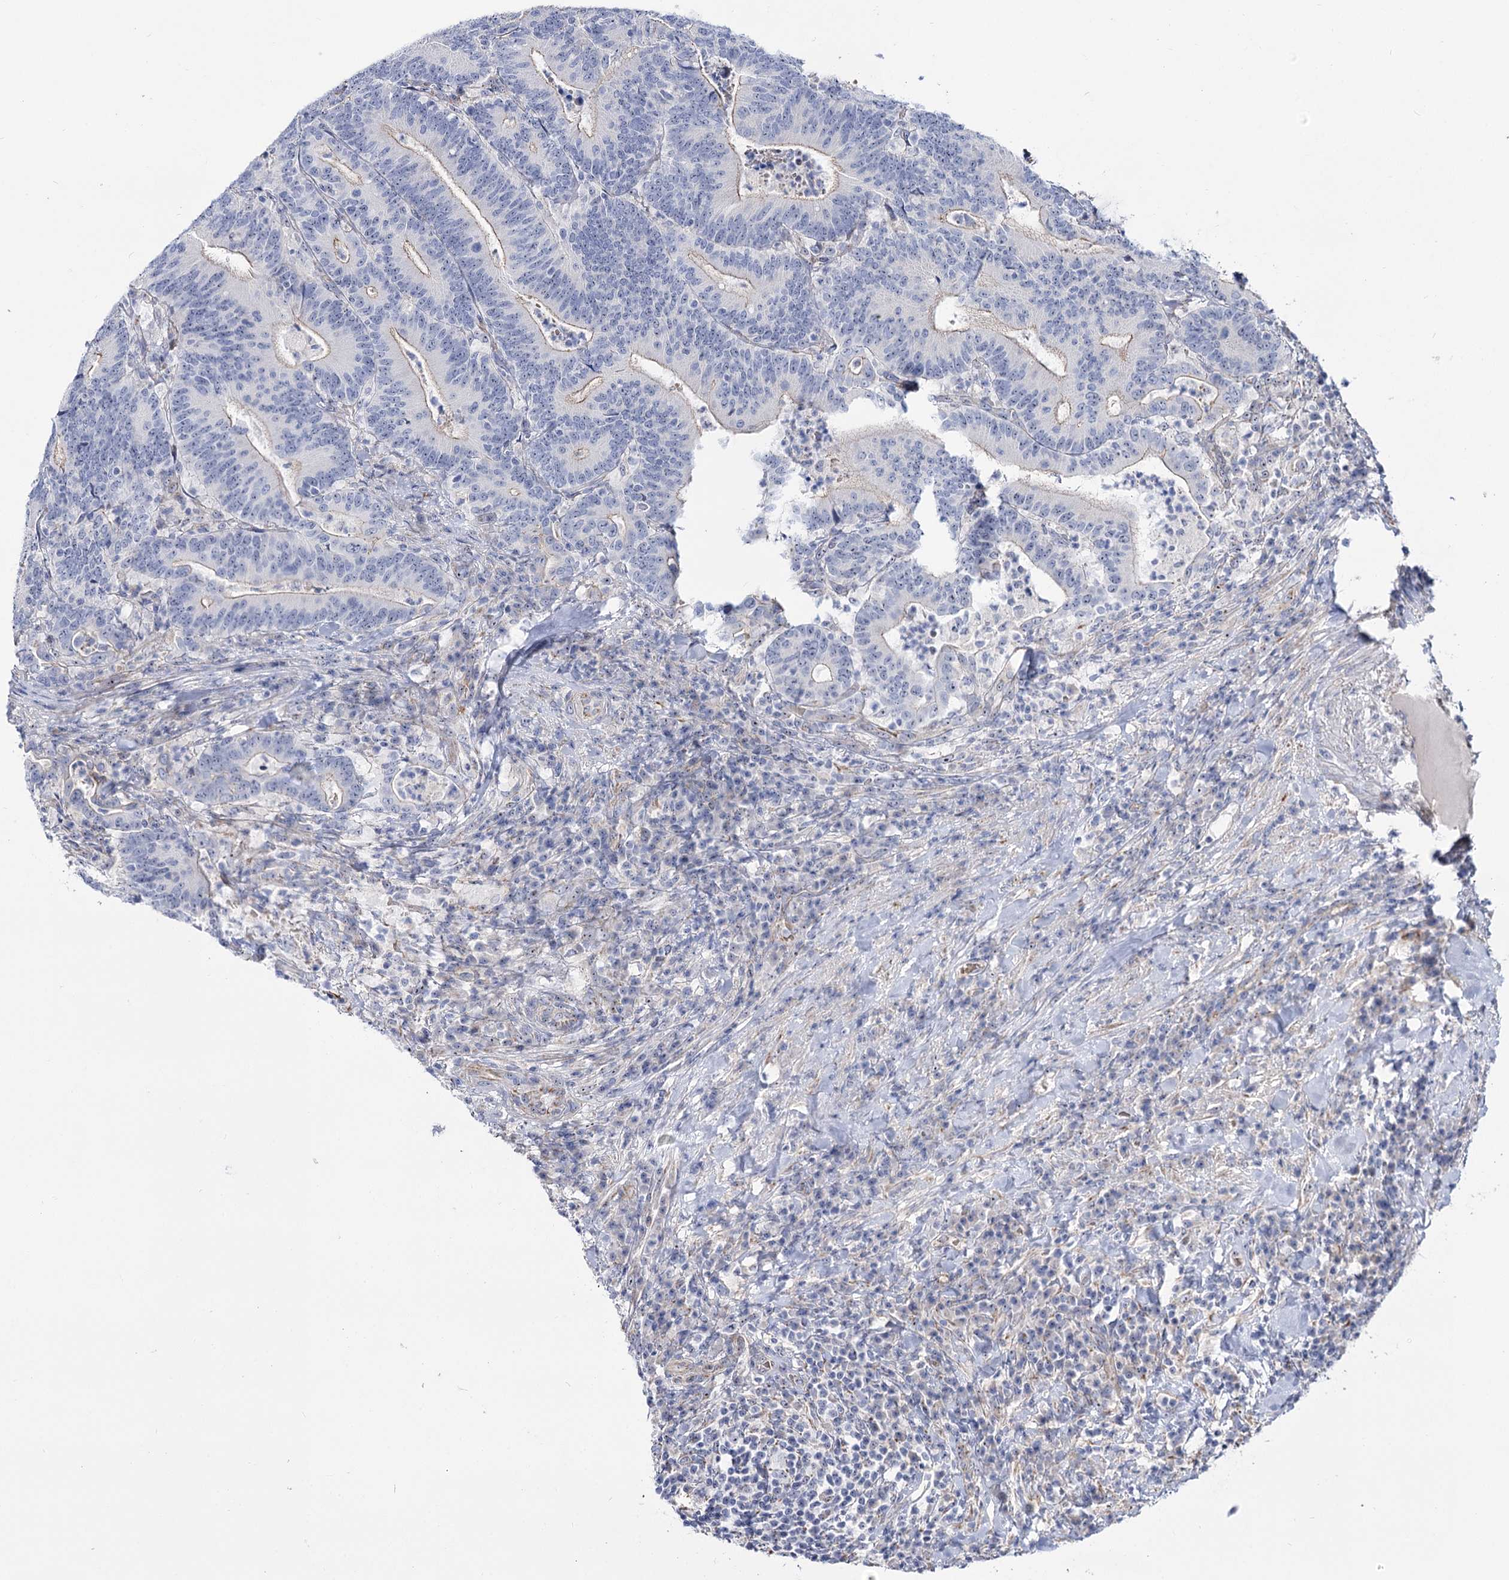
{"staining": {"intensity": "weak", "quantity": "<25%", "location": "cytoplasmic/membranous,nuclear"}, "tissue": "colorectal cancer", "cell_type": "Tumor cells", "image_type": "cancer", "snomed": [{"axis": "morphology", "description": "Adenocarcinoma, NOS"}, {"axis": "topography", "description": "Colon"}], "caption": "Tumor cells show no significant protein positivity in adenocarcinoma (colorectal).", "gene": "SUOX", "patient": {"sex": "female", "age": 66}}